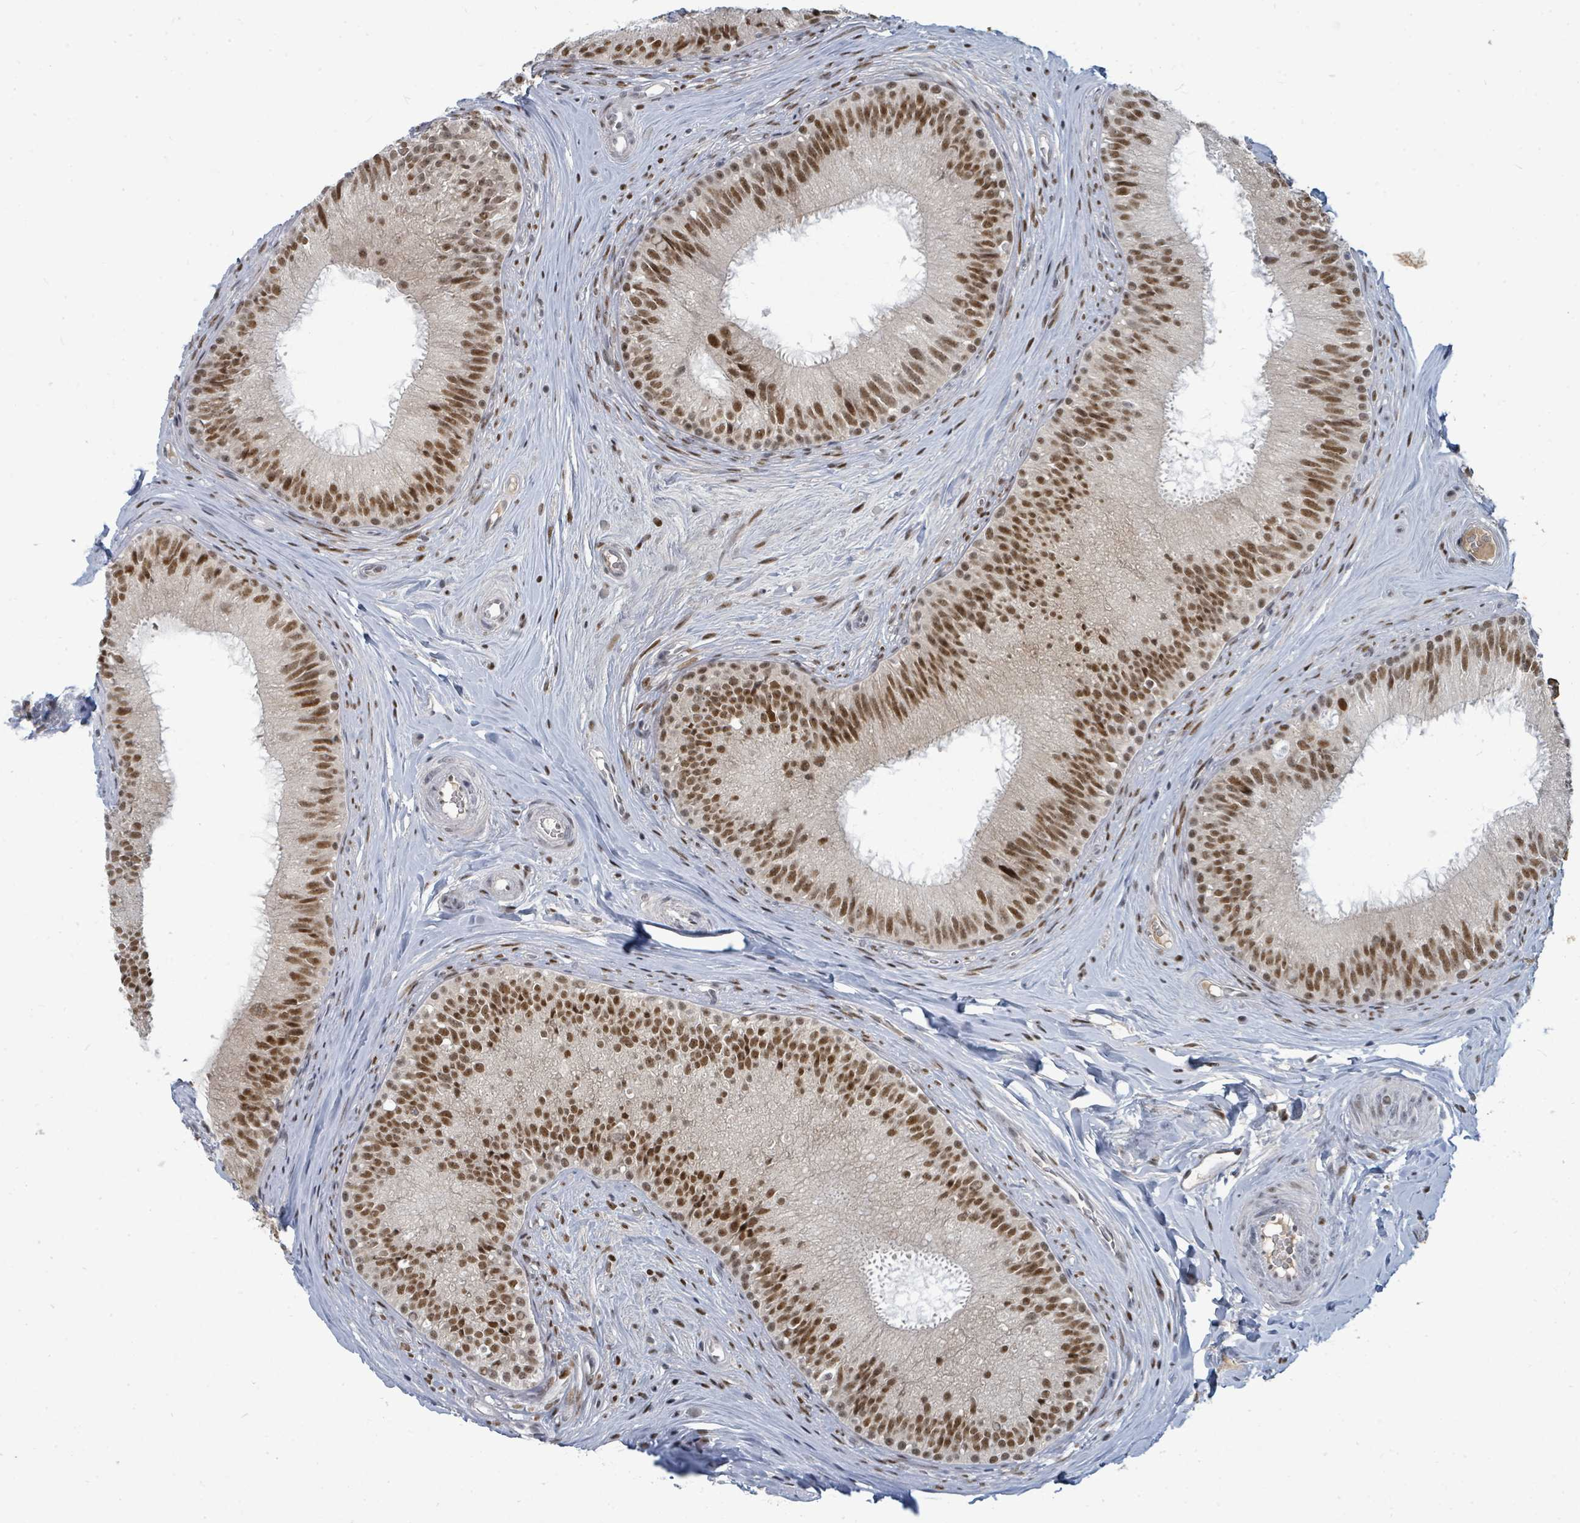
{"staining": {"intensity": "strong", "quantity": ">75%", "location": "nuclear"}, "tissue": "epididymis", "cell_type": "Glandular cells", "image_type": "normal", "snomed": [{"axis": "morphology", "description": "Normal tissue, NOS"}, {"axis": "topography", "description": "Epididymis"}], "caption": "IHC micrograph of unremarkable epididymis: epididymis stained using IHC shows high levels of strong protein expression localized specifically in the nuclear of glandular cells, appearing as a nuclear brown color.", "gene": "UCK1", "patient": {"sex": "male", "age": 34}}